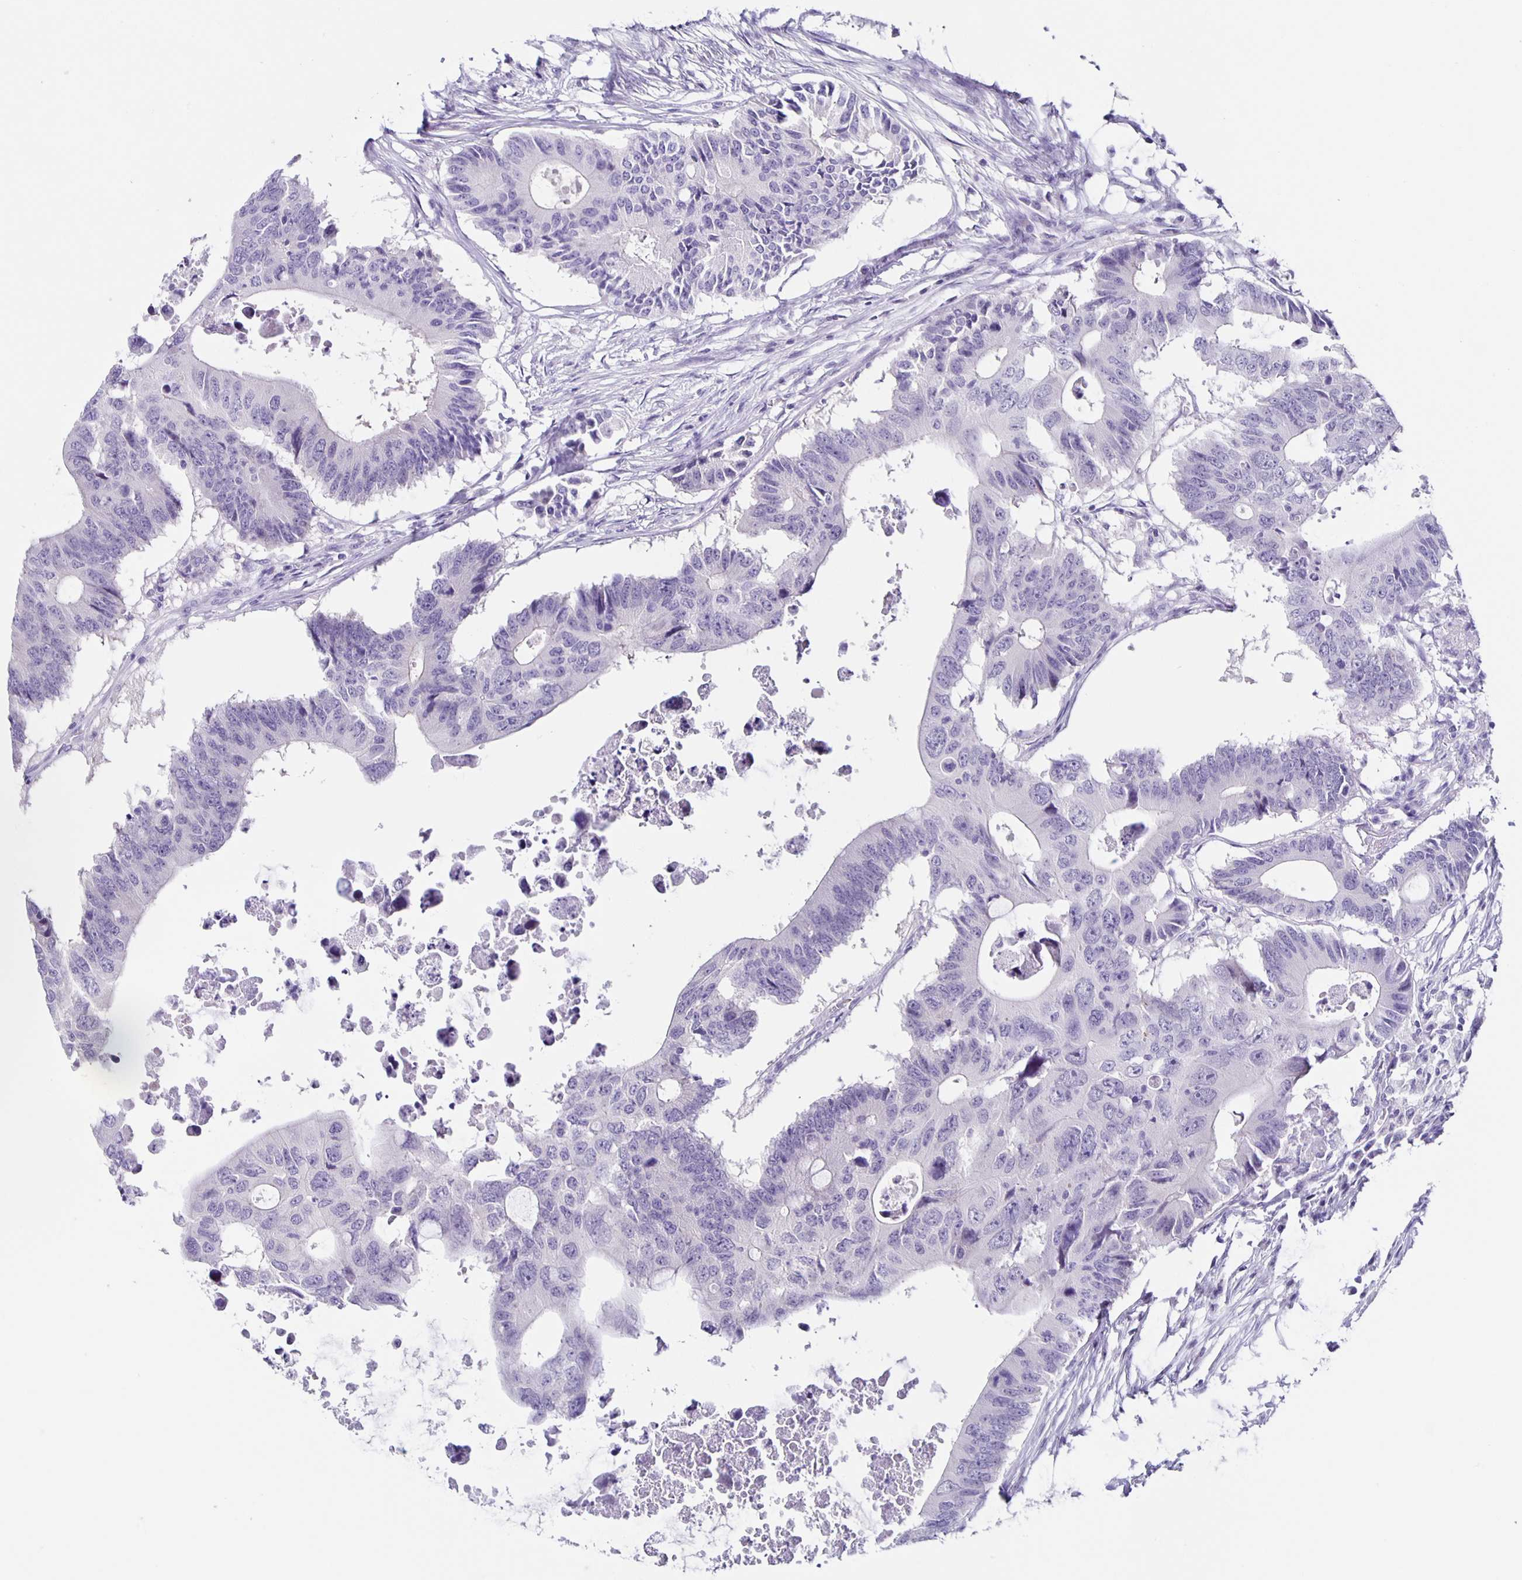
{"staining": {"intensity": "negative", "quantity": "none", "location": "none"}, "tissue": "colorectal cancer", "cell_type": "Tumor cells", "image_type": "cancer", "snomed": [{"axis": "morphology", "description": "Adenocarcinoma, NOS"}, {"axis": "topography", "description": "Colon"}], "caption": "DAB (3,3'-diaminobenzidine) immunohistochemical staining of human colorectal cancer (adenocarcinoma) demonstrates no significant staining in tumor cells. Brightfield microscopy of immunohistochemistry (IHC) stained with DAB (brown) and hematoxylin (blue), captured at high magnification.", "gene": "SLC12A3", "patient": {"sex": "male", "age": 71}}